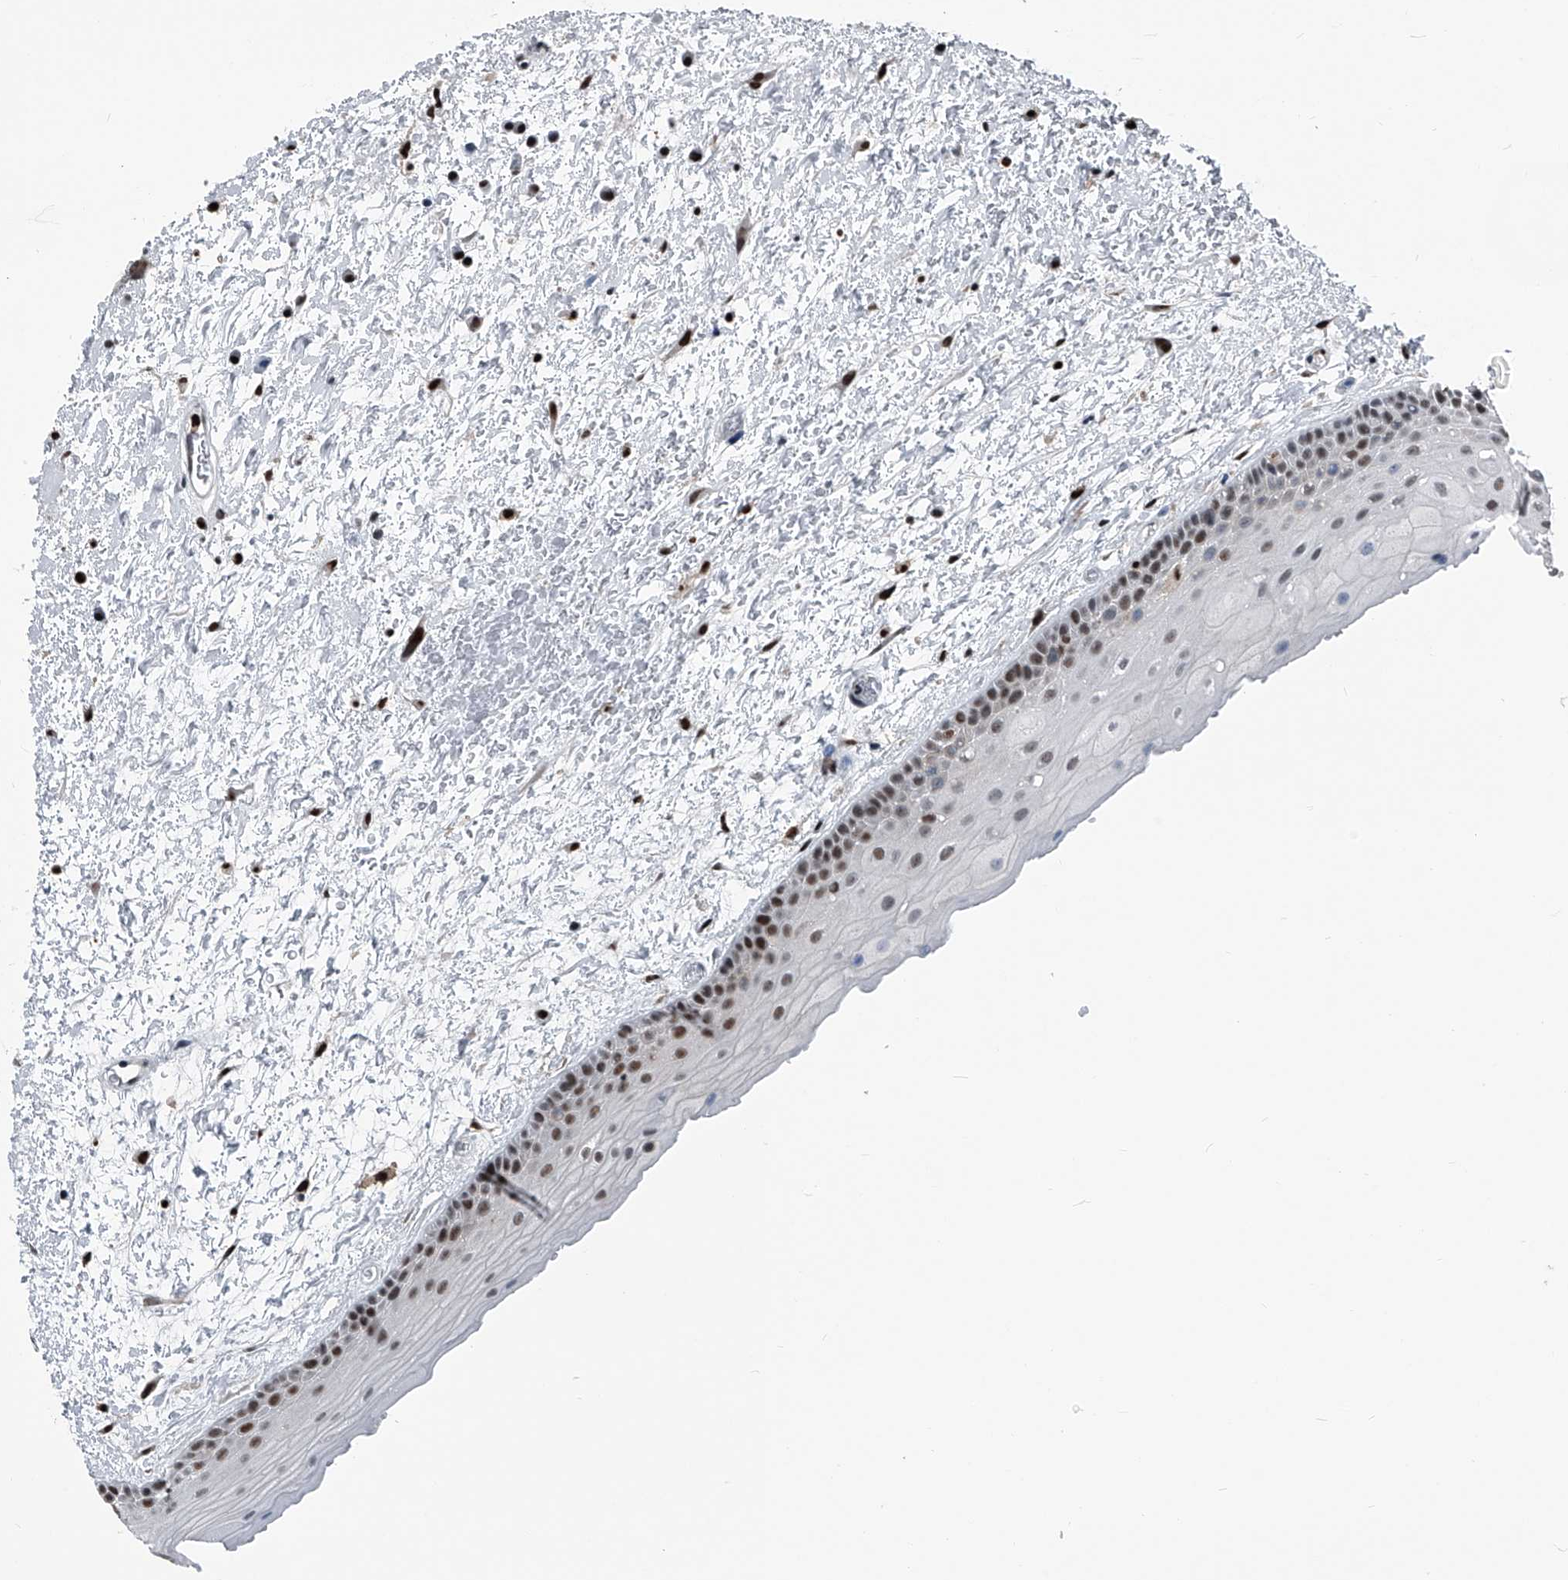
{"staining": {"intensity": "moderate", "quantity": ">75%", "location": "cytoplasmic/membranous"}, "tissue": "oral mucosa", "cell_type": "Squamous epithelial cells", "image_type": "normal", "snomed": [{"axis": "morphology", "description": "Normal tissue, NOS"}, {"axis": "topography", "description": "Oral tissue"}], "caption": "Immunohistochemistry (IHC) (DAB (3,3'-diaminobenzidine)) staining of benign oral mucosa reveals moderate cytoplasmic/membranous protein positivity in approximately >75% of squamous epithelial cells.", "gene": "FKBP5", "patient": {"sex": "female", "age": 76}}